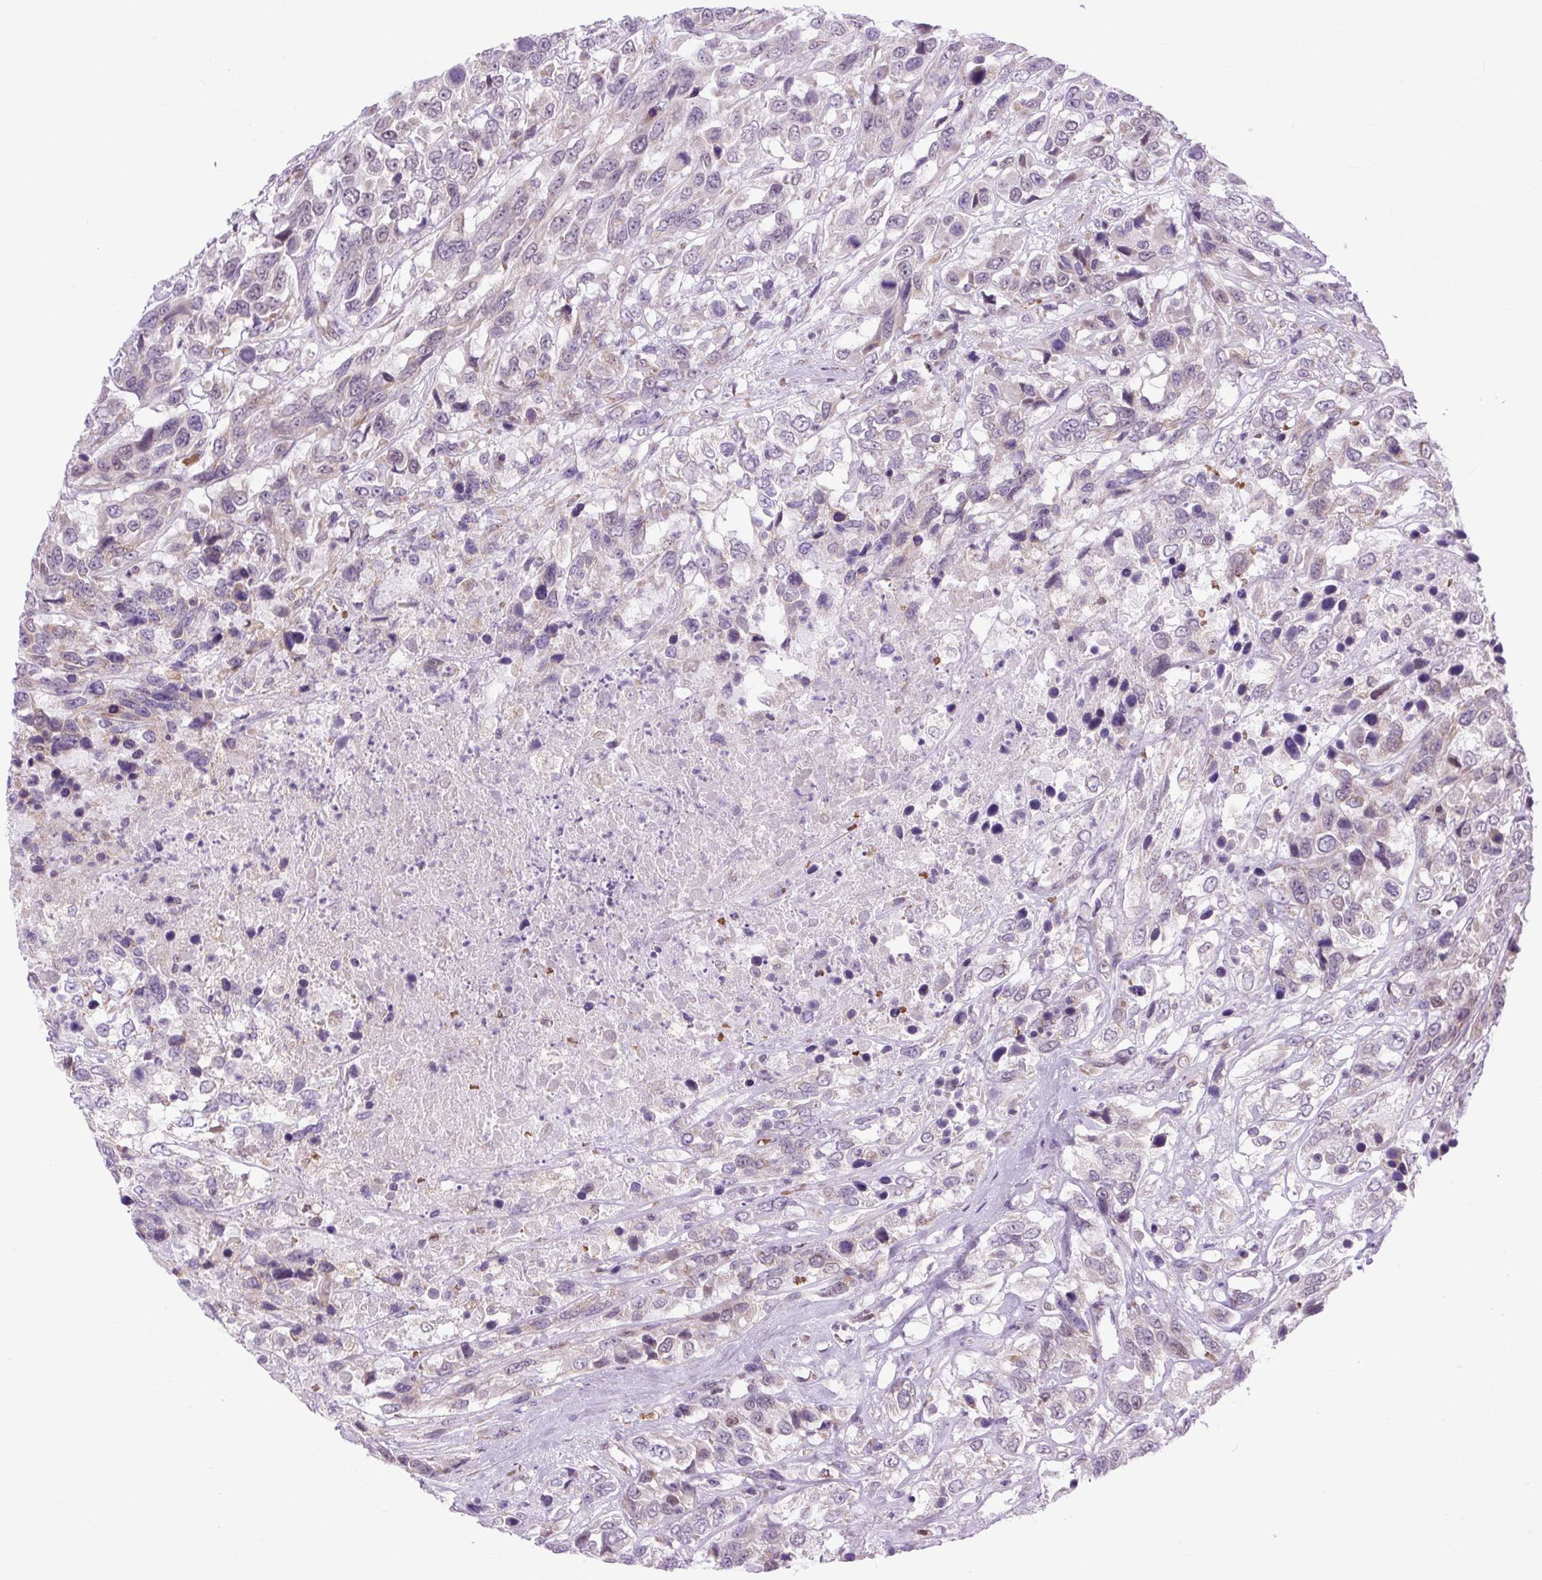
{"staining": {"intensity": "negative", "quantity": "none", "location": "none"}, "tissue": "urothelial cancer", "cell_type": "Tumor cells", "image_type": "cancer", "snomed": [{"axis": "morphology", "description": "Urothelial carcinoma, High grade"}, {"axis": "topography", "description": "Urinary bladder"}], "caption": "A micrograph of human urothelial carcinoma (high-grade) is negative for staining in tumor cells.", "gene": "SCO2", "patient": {"sex": "female", "age": 70}}